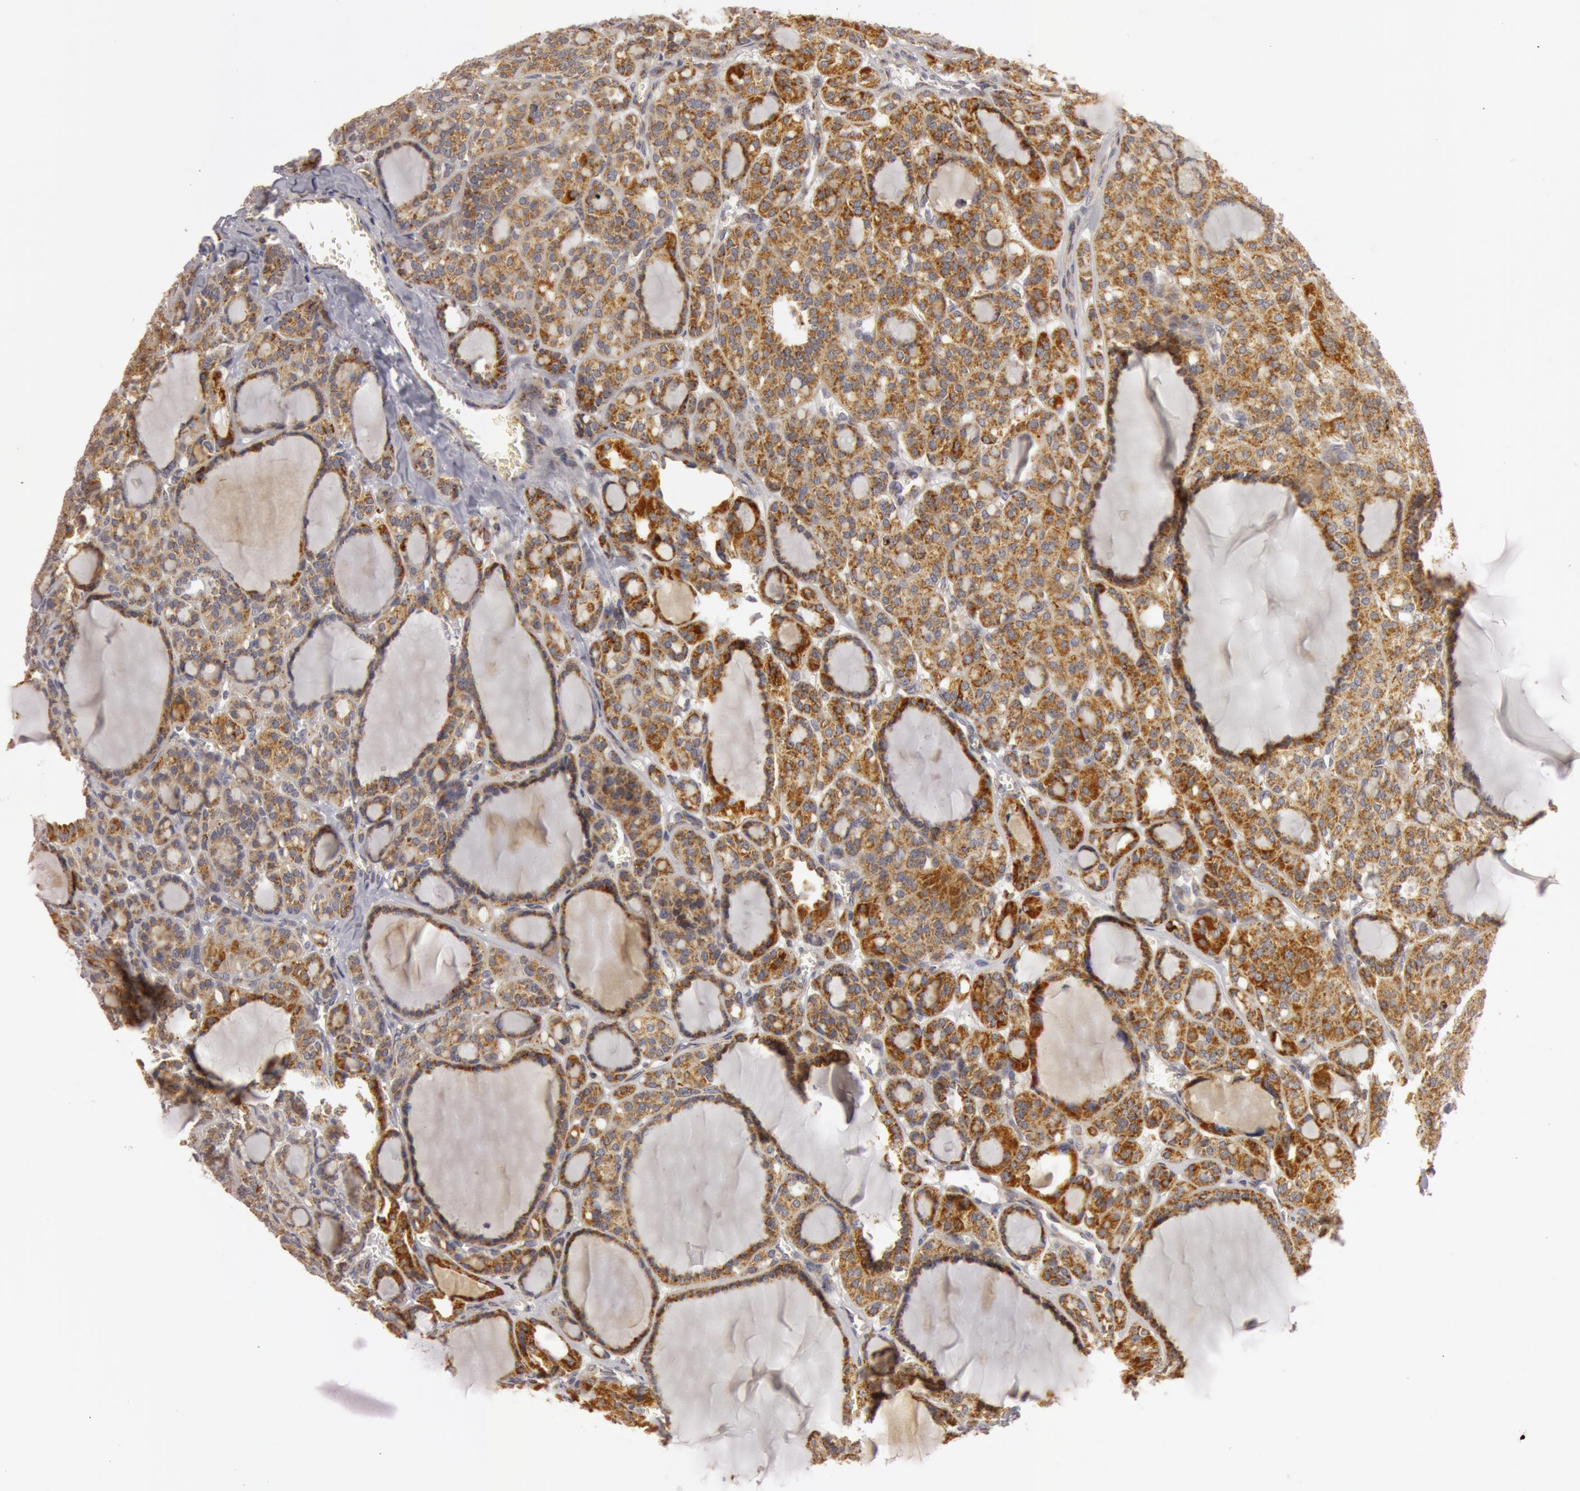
{"staining": {"intensity": "moderate", "quantity": ">75%", "location": "cytoplasmic/membranous"}, "tissue": "thyroid cancer", "cell_type": "Tumor cells", "image_type": "cancer", "snomed": [{"axis": "morphology", "description": "Follicular adenoma carcinoma, NOS"}, {"axis": "topography", "description": "Thyroid gland"}], "caption": "Moderate cytoplasmic/membranous staining is identified in about >75% of tumor cells in thyroid cancer. The staining was performed using DAB to visualize the protein expression in brown, while the nuclei were stained in blue with hematoxylin (Magnification: 20x).", "gene": "C7", "patient": {"sex": "female", "age": 71}}